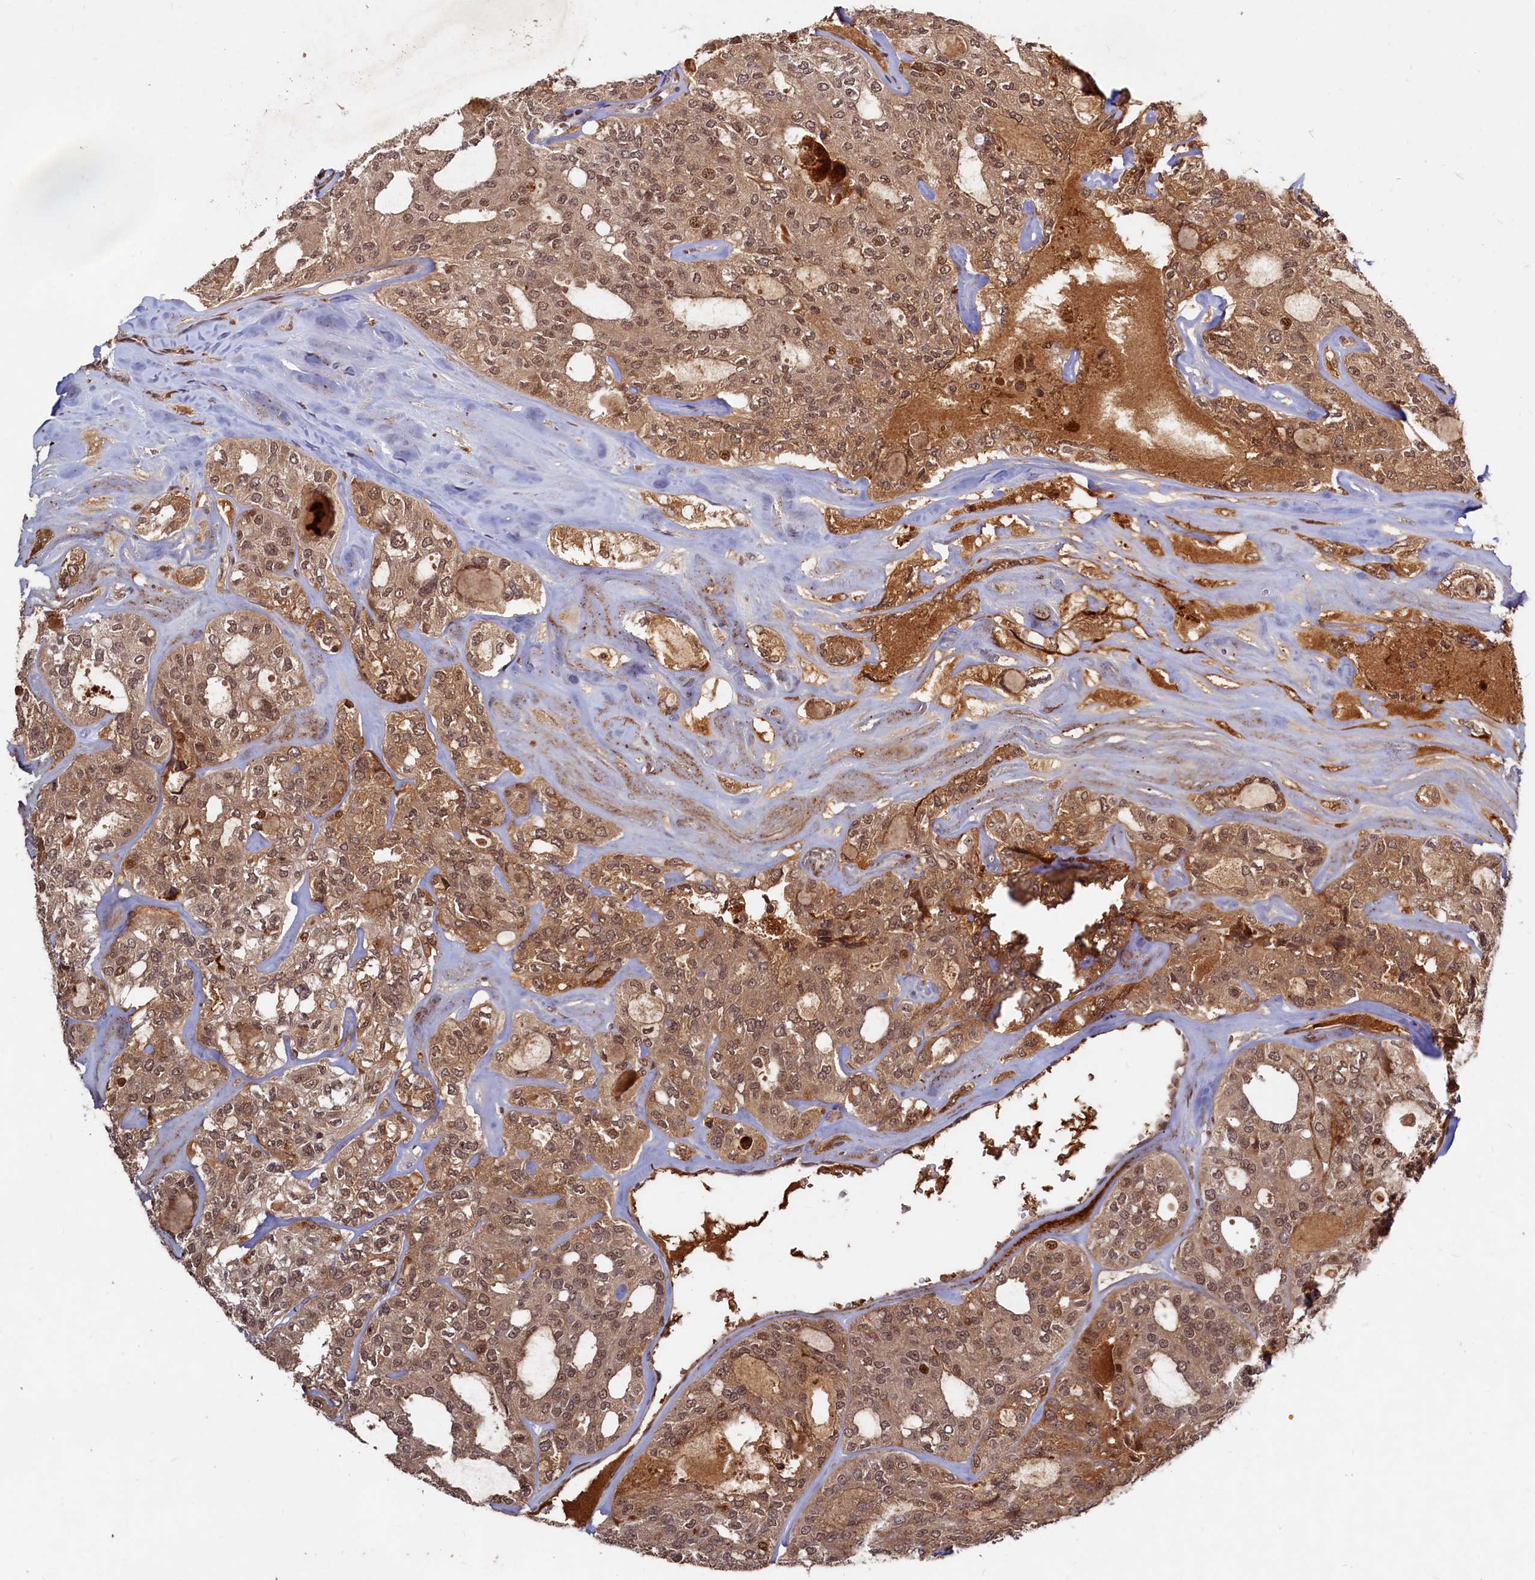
{"staining": {"intensity": "moderate", "quantity": ">75%", "location": "cytoplasmic/membranous,nuclear"}, "tissue": "thyroid cancer", "cell_type": "Tumor cells", "image_type": "cancer", "snomed": [{"axis": "morphology", "description": "Follicular adenoma carcinoma, NOS"}, {"axis": "topography", "description": "Thyroid gland"}], "caption": "Moderate cytoplasmic/membranous and nuclear staining is appreciated in approximately >75% of tumor cells in thyroid cancer (follicular adenoma carcinoma).", "gene": "TRAPPC4", "patient": {"sex": "male", "age": 75}}